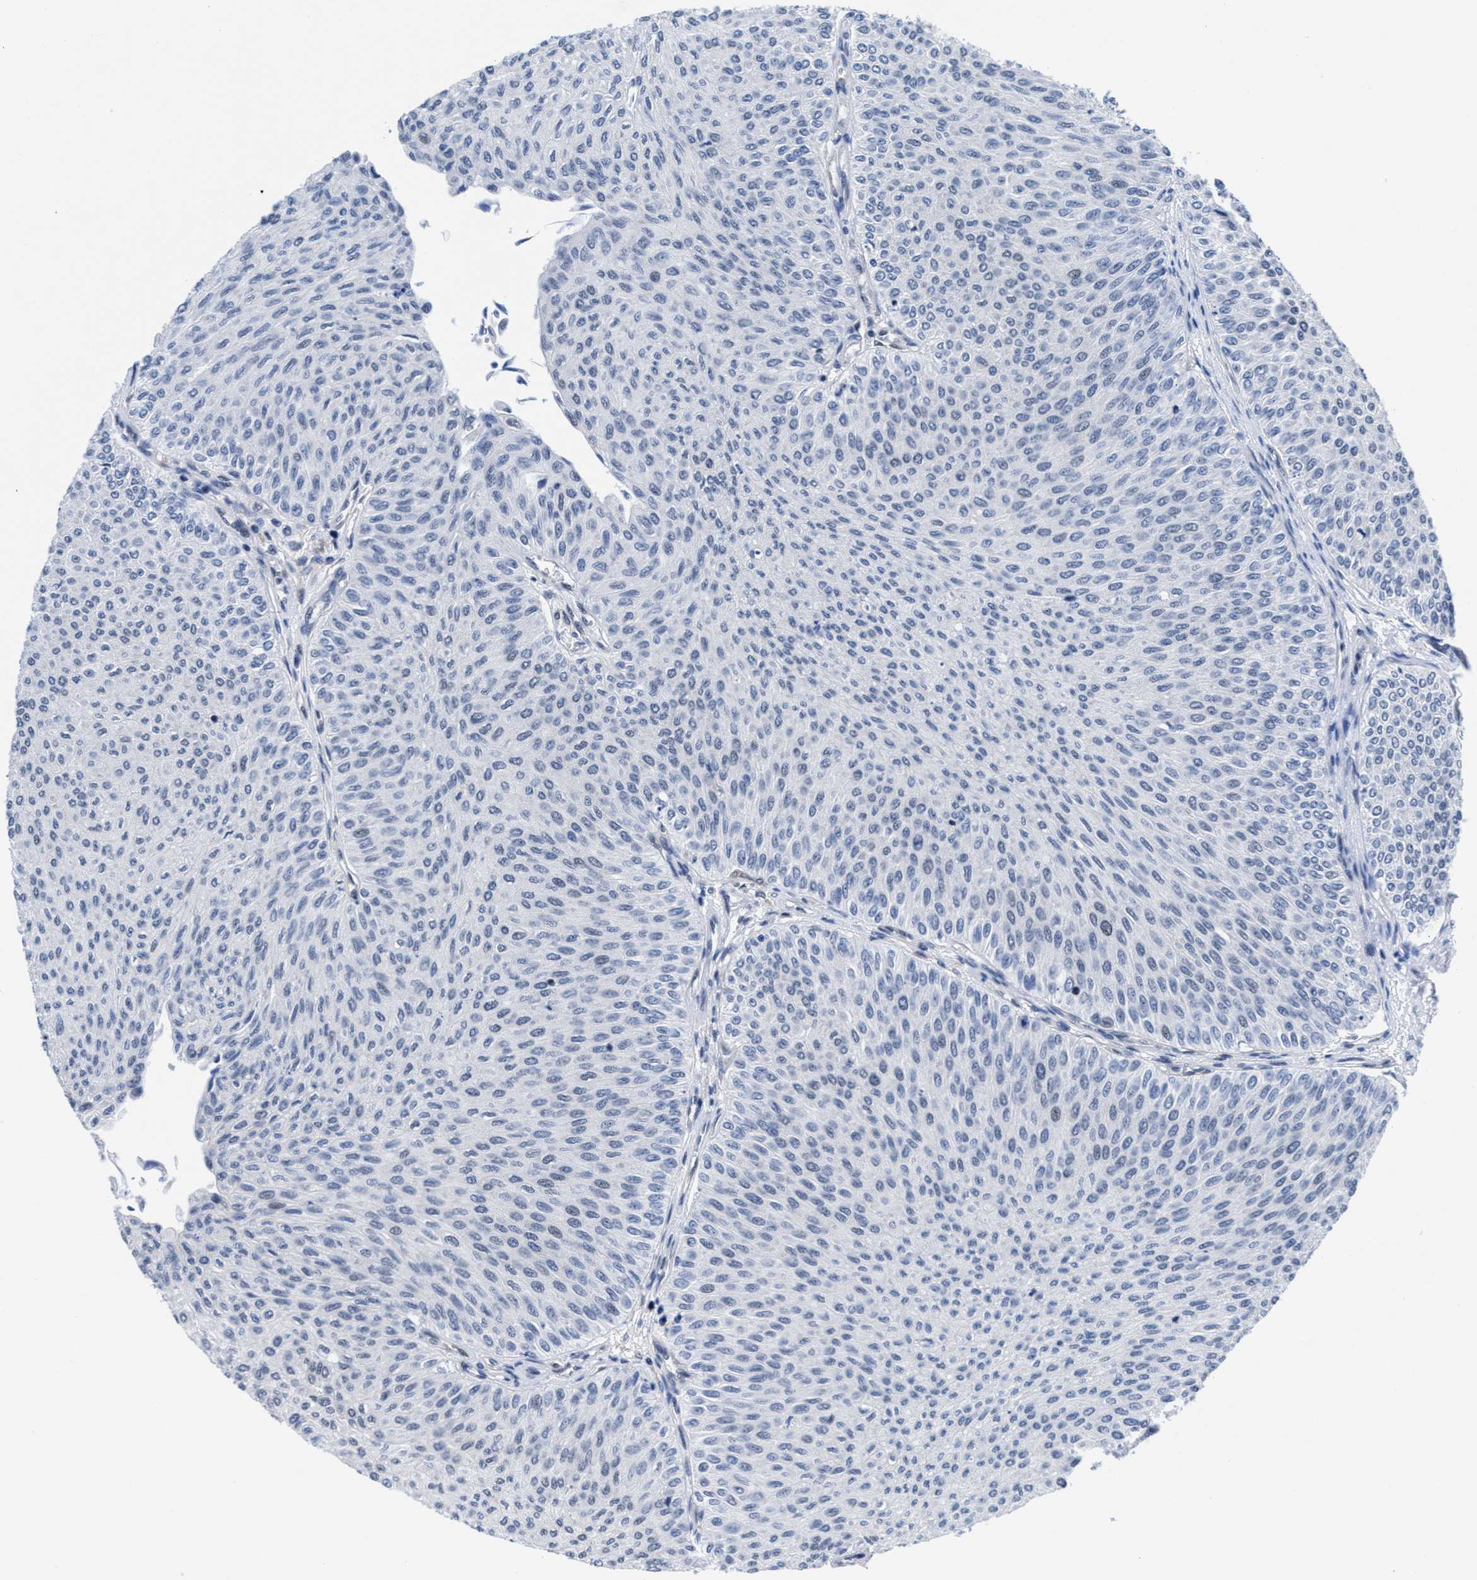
{"staining": {"intensity": "negative", "quantity": "none", "location": "none"}, "tissue": "urothelial cancer", "cell_type": "Tumor cells", "image_type": "cancer", "snomed": [{"axis": "morphology", "description": "Urothelial carcinoma, Low grade"}, {"axis": "topography", "description": "Urinary bladder"}], "caption": "Immunohistochemical staining of urothelial cancer displays no significant staining in tumor cells. (Brightfield microscopy of DAB (3,3'-diaminobenzidine) immunohistochemistry at high magnification).", "gene": "ACLY", "patient": {"sex": "male", "age": 78}}